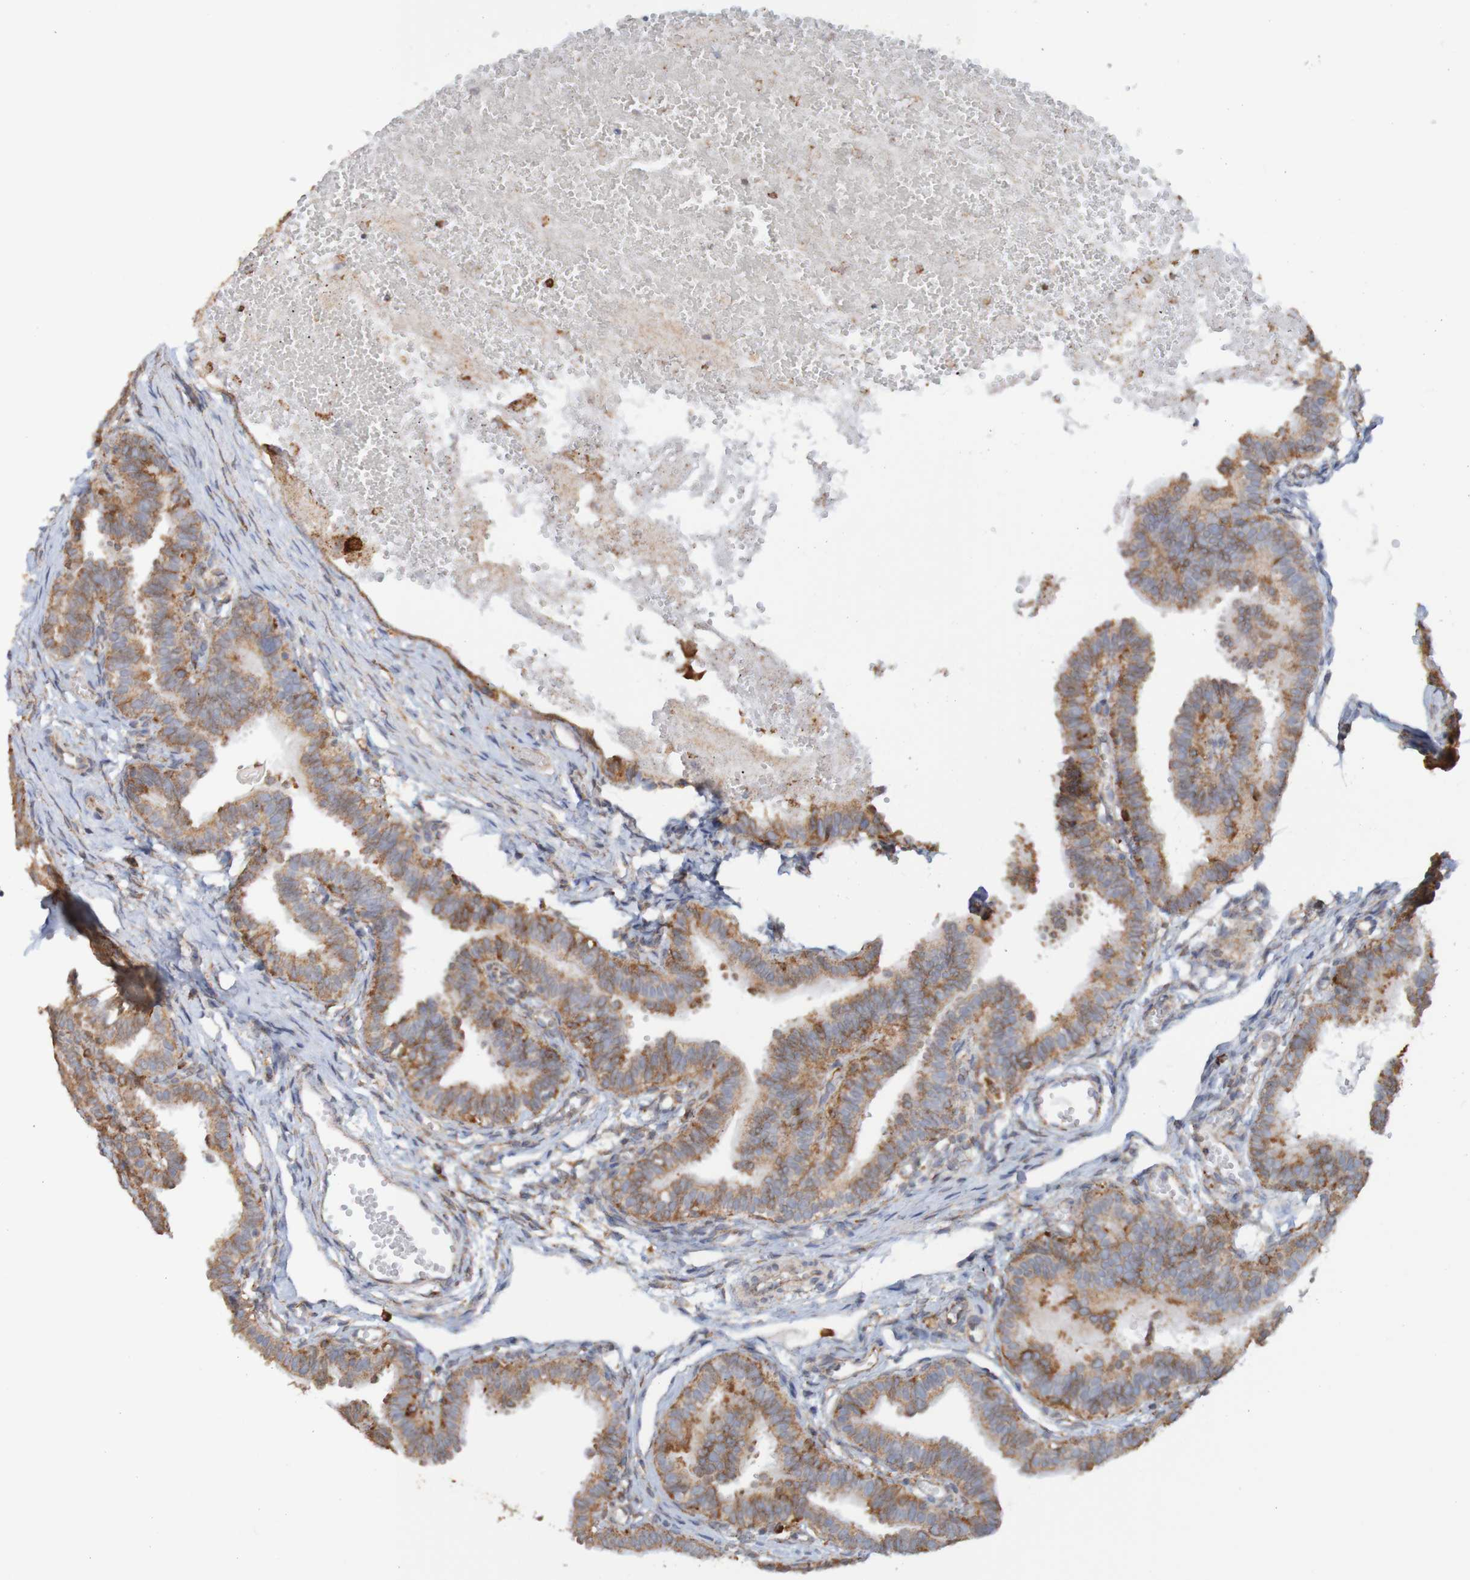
{"staining": {"intensity": "moderate", "quantity": ">75%", "location": "cytoplasmic/membranous"}, "tissue": "fallopian tube", "cell_type": "Glandular cells", "image_type": "normal", "snomed": [{"axis": "morphology", "description": "Normal tissue, NOS"}, {"axis": "topography", "description": "Fallopian tube"}, {"axis": "topography", "description": "Placenta"}], "caption": "Protein expression analysis of normal fallopian tube exhibits moderate cytoplasmic/membranous staining in about >75% of glandular cells. The staining was performed using DAB, with brown indicating positive protein expression. Nuclei are stained blue with hematoxylin.", "gene": "PDIA3", "patient": {"sex": "female", "age": 34}}